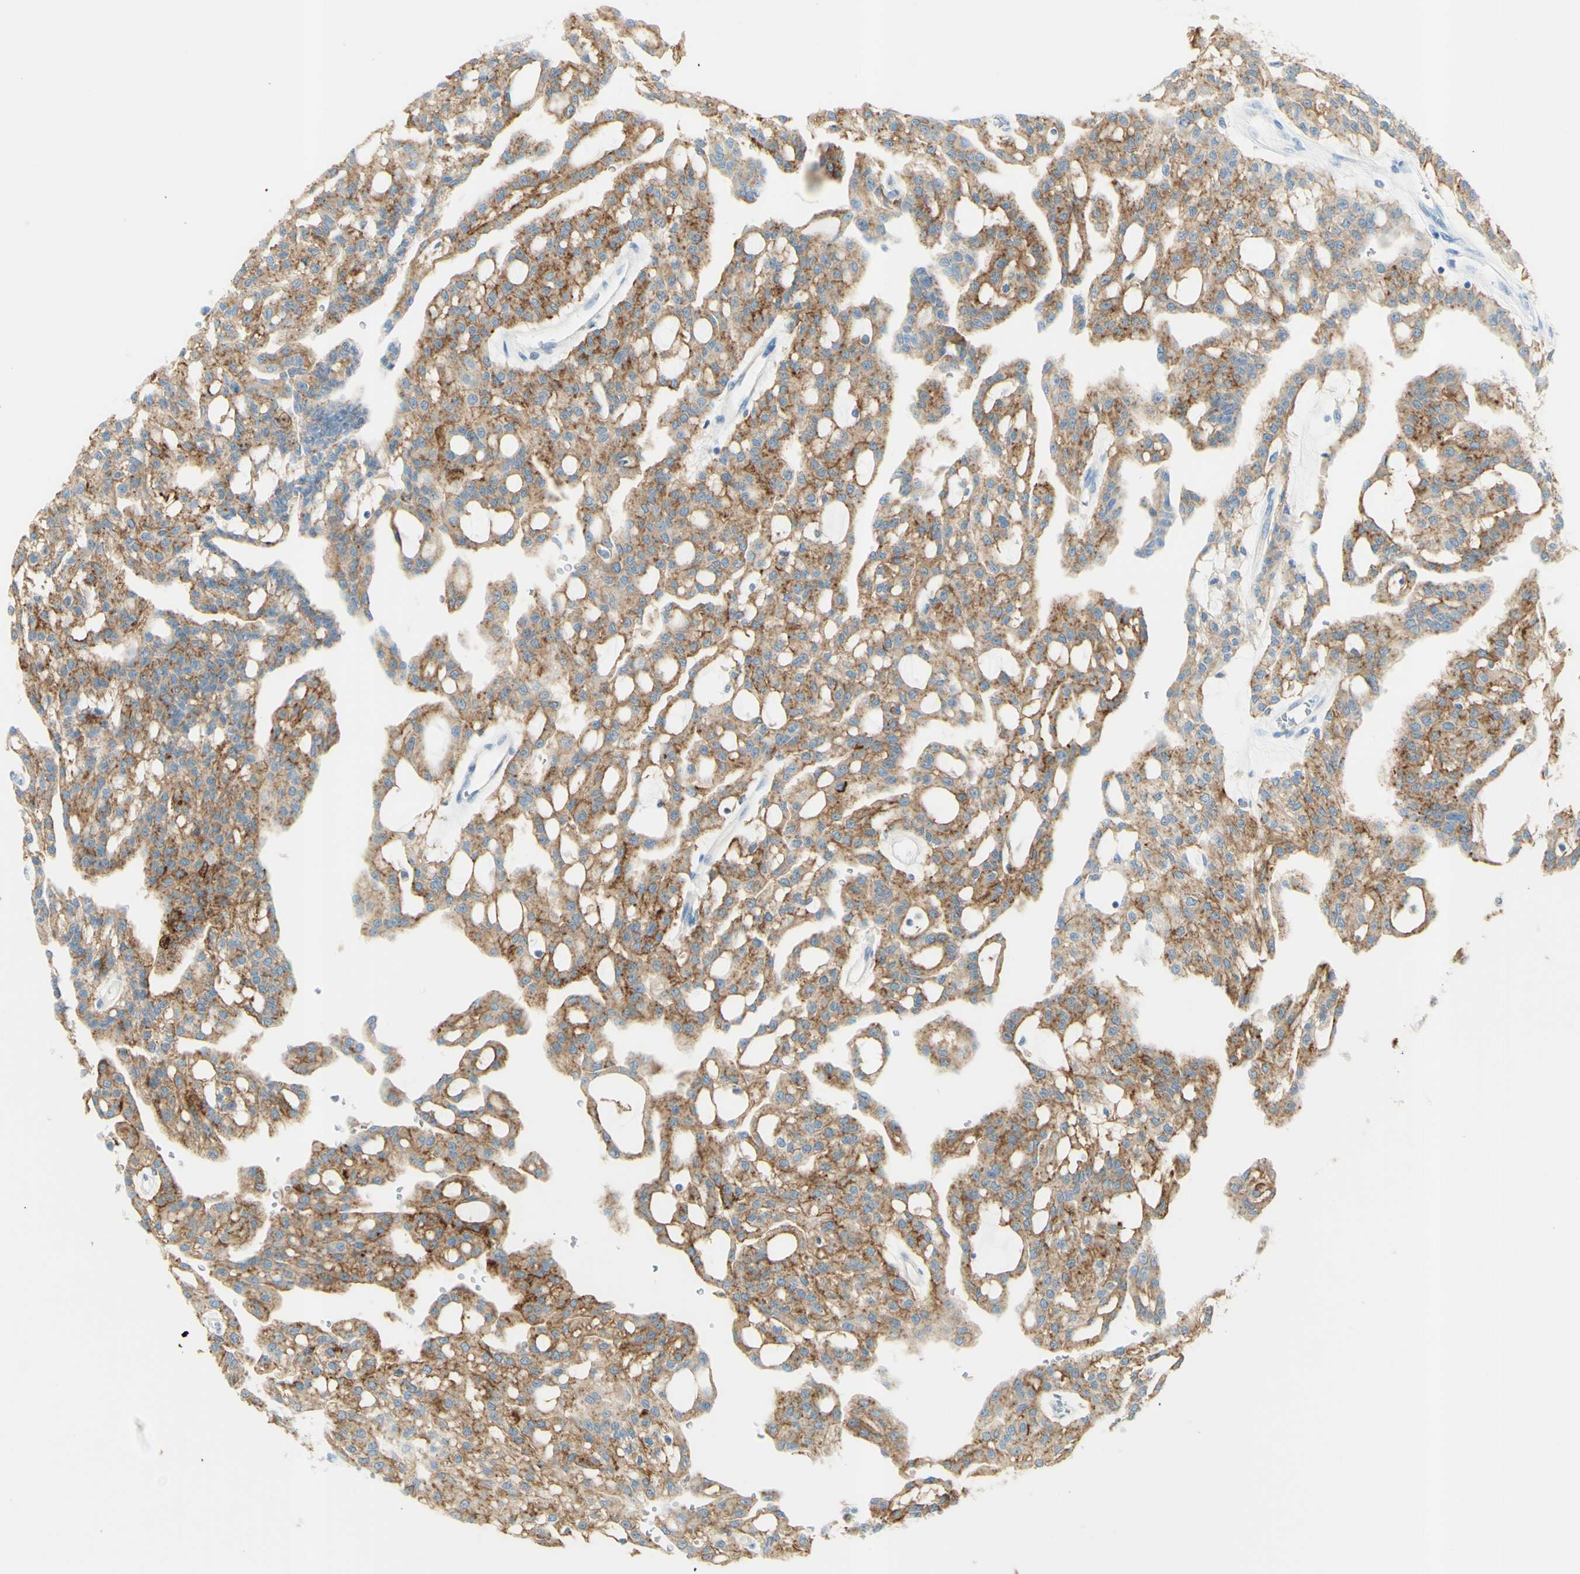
{"staining": {"intensity": "moderate", "quantity": "25%-75%", "location": "cytoplasmic/membranous"}, "tissue": "renal cancer", "cell_type": "Tumor cells", "image_type": "cancer", "snomed": [{"axis": "morphology", "description": "Adenocarcinoma, NOS"}, {"axis": "topography", "description": "Kidney"}], "caption": "Immunohistochemical staining of human renal cancer (adenocarcinoma) displays moderate cytoplasmic/membranous protein expression in about 25%-75% of tumor cells. The staining was performed using DAB, with brown indicating positive protein expression. Nuclei are stained blue with hematoxylin.", "gene": "TSPAN1", "patient": {"sex": "male", "age": 63}}